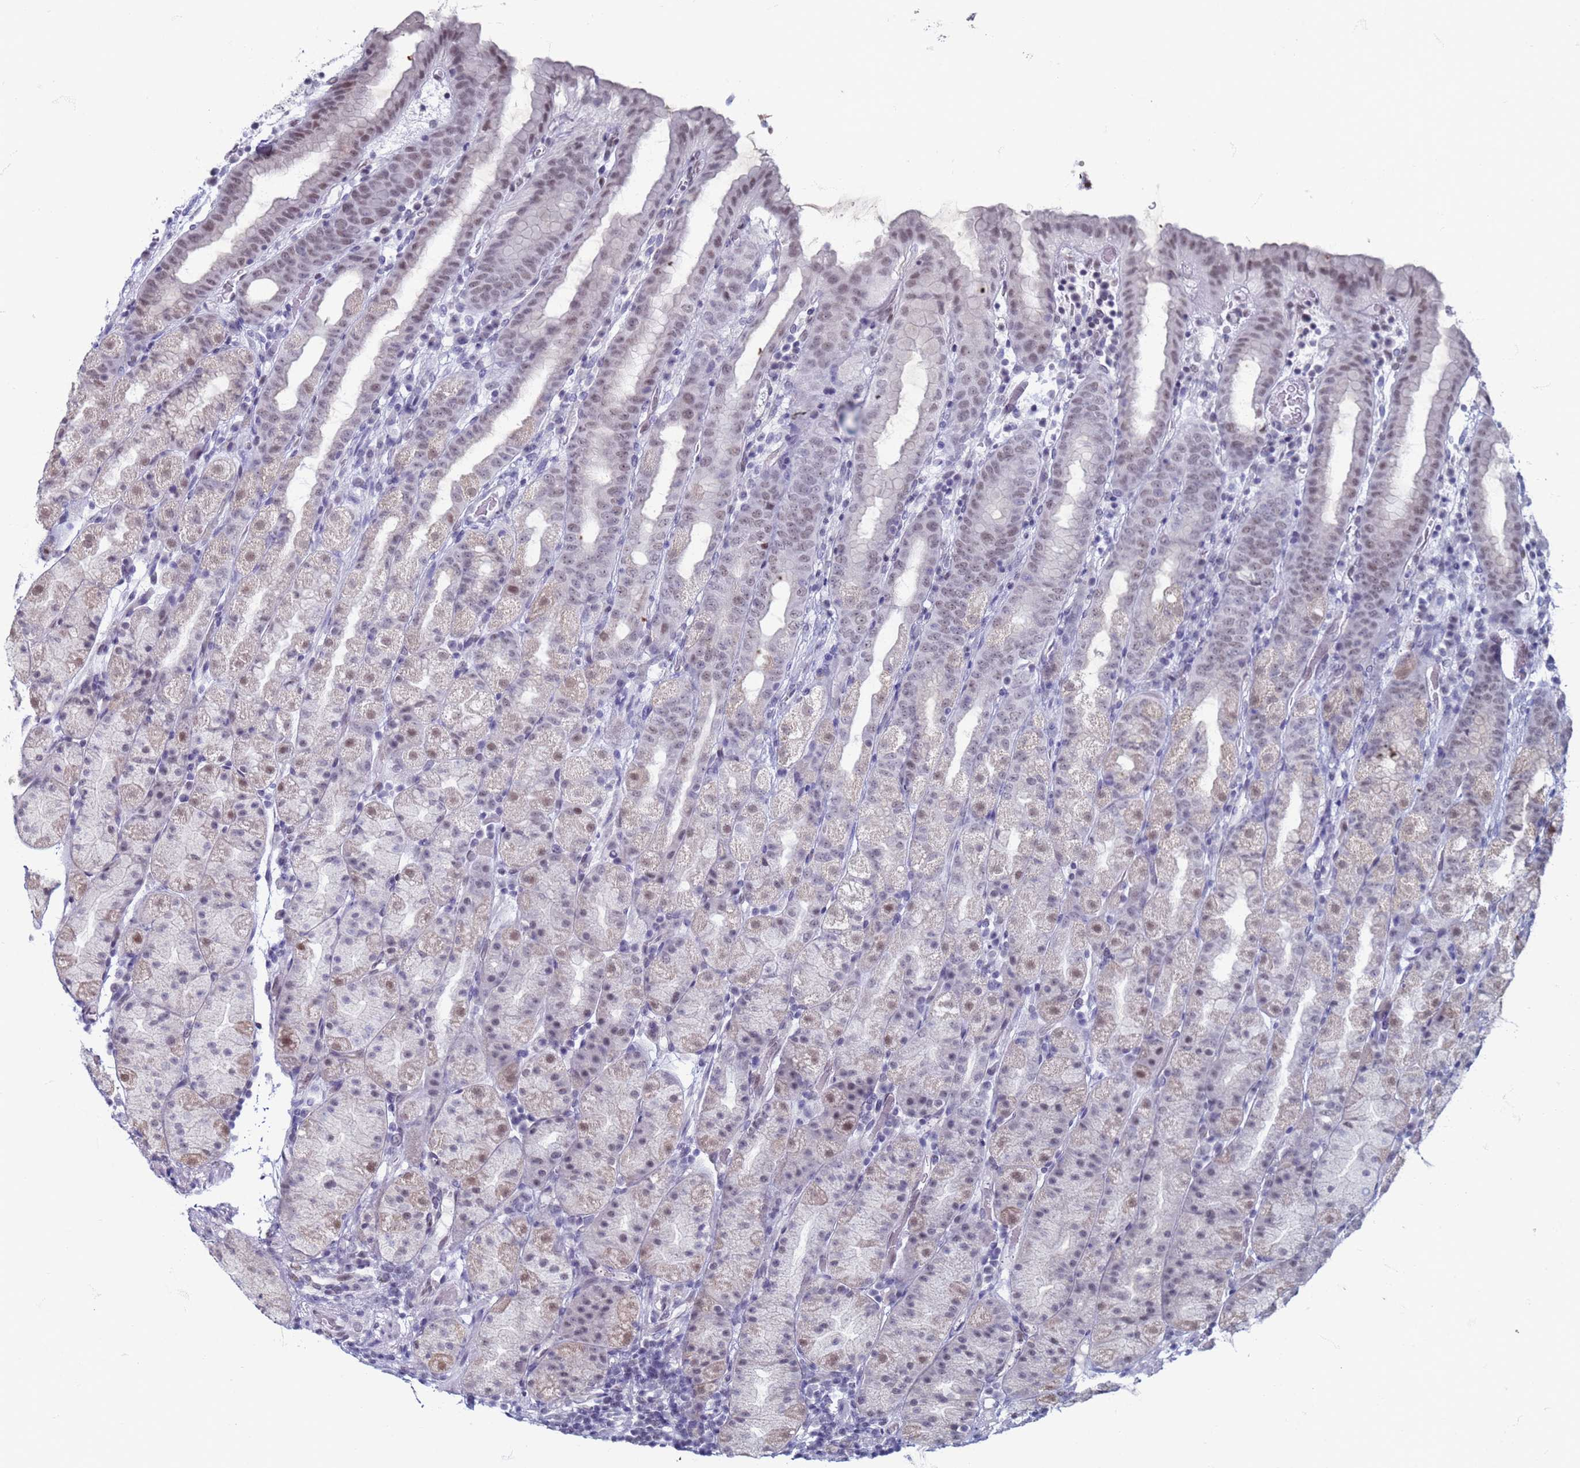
{"staining": {"intensity": "weak", "quantity": "25%-75%", "location": "nuclear"}, "tissue": "stomach", "cell_type": "Glandular cells", "image_type": "normal", "snomed": [{"axis": "morphology", "description": "Normal tissue, NOS"}, {"axis": "topography", "description": "Stomach, upper"}, {"axis": "topography", "description": "Stomach, lower"}, {"axis": "topography", "description": "Small intestine"}], "caption": "Immunohistochemistry staining of normal stomach, which demonstrates low levels of weak nuclear positivity in about 25%-75% of glandular cells indicating weak nuclear protein staining. The staining was performed using DAB (brown) for protein detection and nuclei were counterstained in hematoxylin (blue).", "gene": "SAE1", "patient": {"sex": "male", "age": 68}}